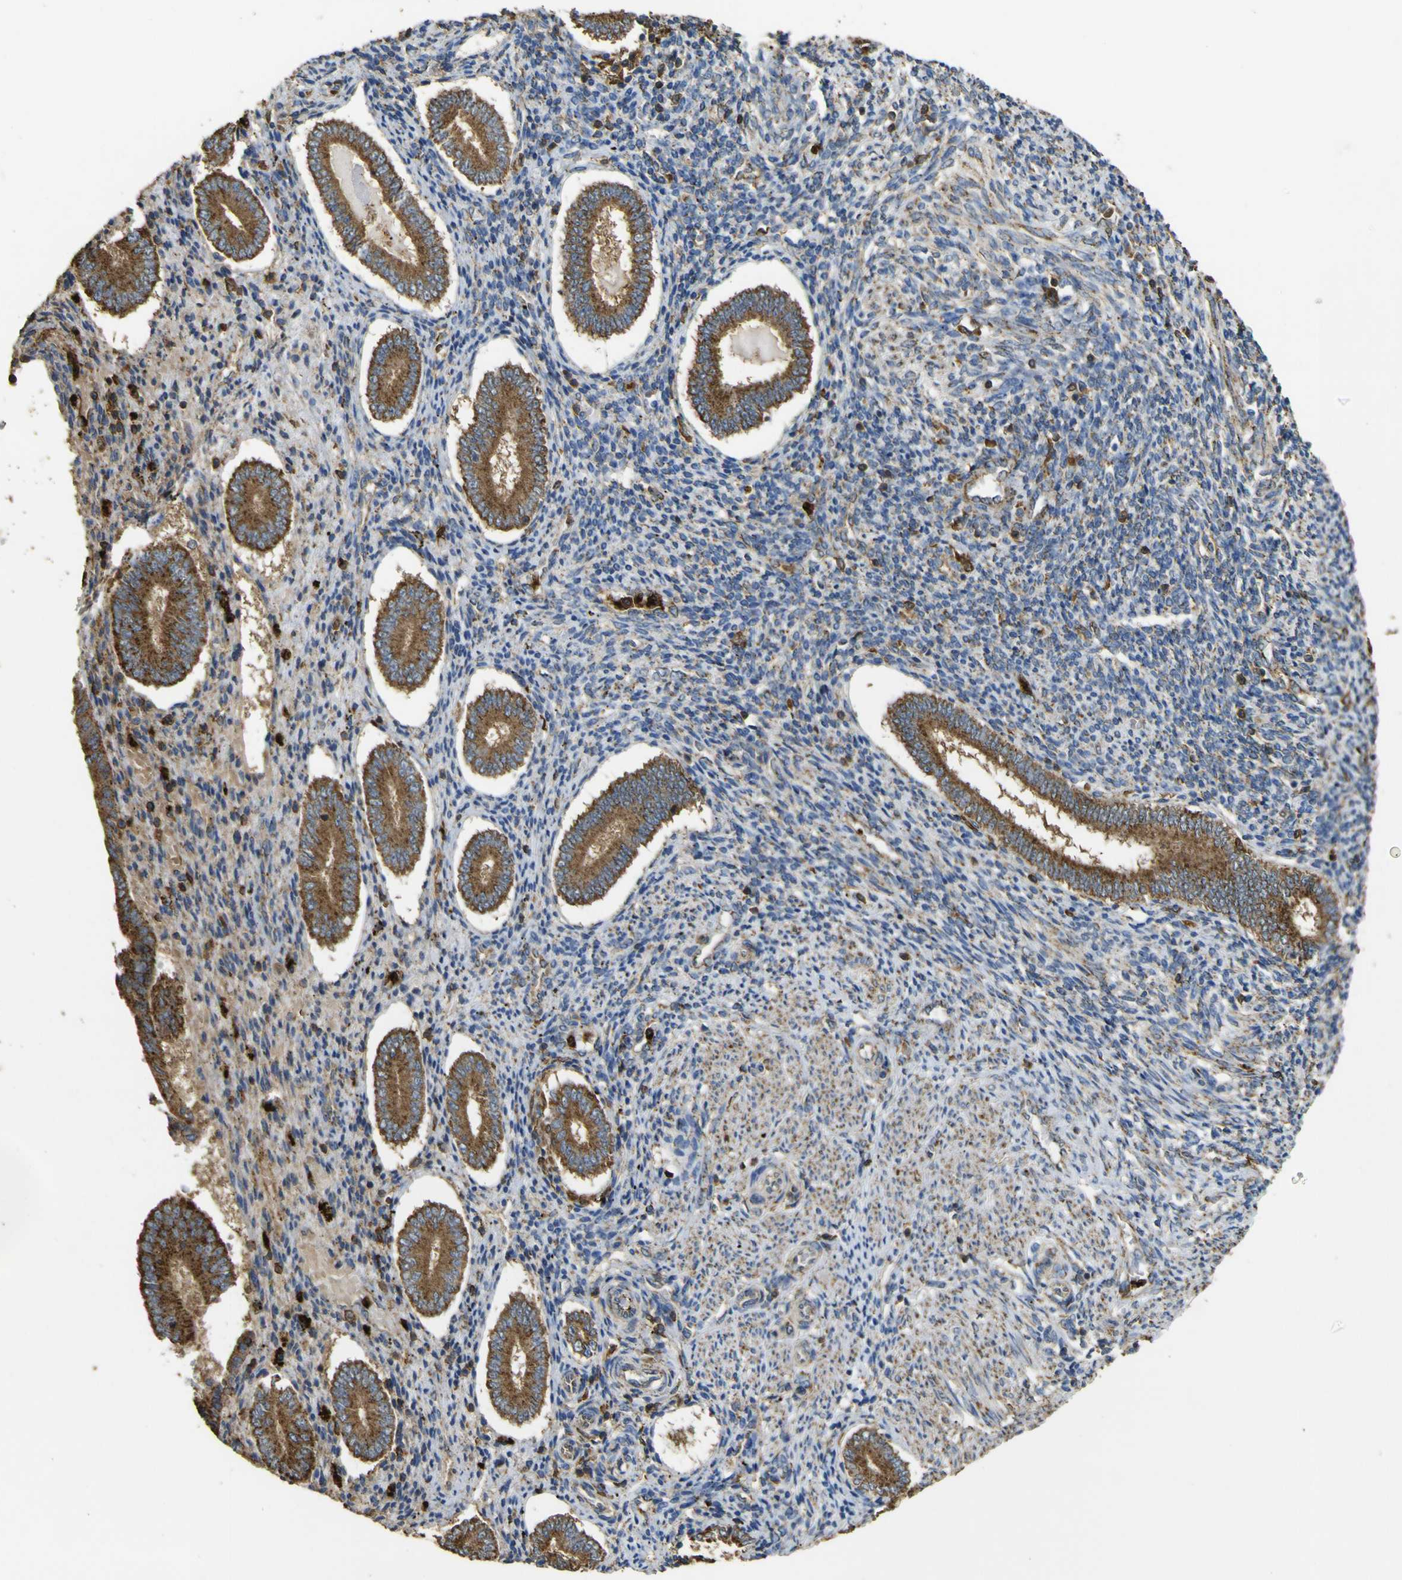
{"staining": {"intensity": "weak", "quantity": ">75%", "location": "cytoplasmic/membranous"}, "tissue": "endometrium", "cell_type": "Cells in endometrial stroma", "image_type": "normal", "snomed": [{"axis": "morphology", "description": "Normal tissue, NOS"}, {"axis": "topography", "description": "Endometrium"}], "caption": "Immunohistochemical staining of benign human endometrium demonstrates low levels of weak cytoplasmic/membranous positivity in approximately >75% of cells in endometrial stroma. (Stains: DAB (3,3'-diaminobenzidine) in brown, nuclei in blue, Microscopy: brightfield microscopy at high magnification).", "gene": "ACSL3", "patient": {"sex": "female", "age": 42}}